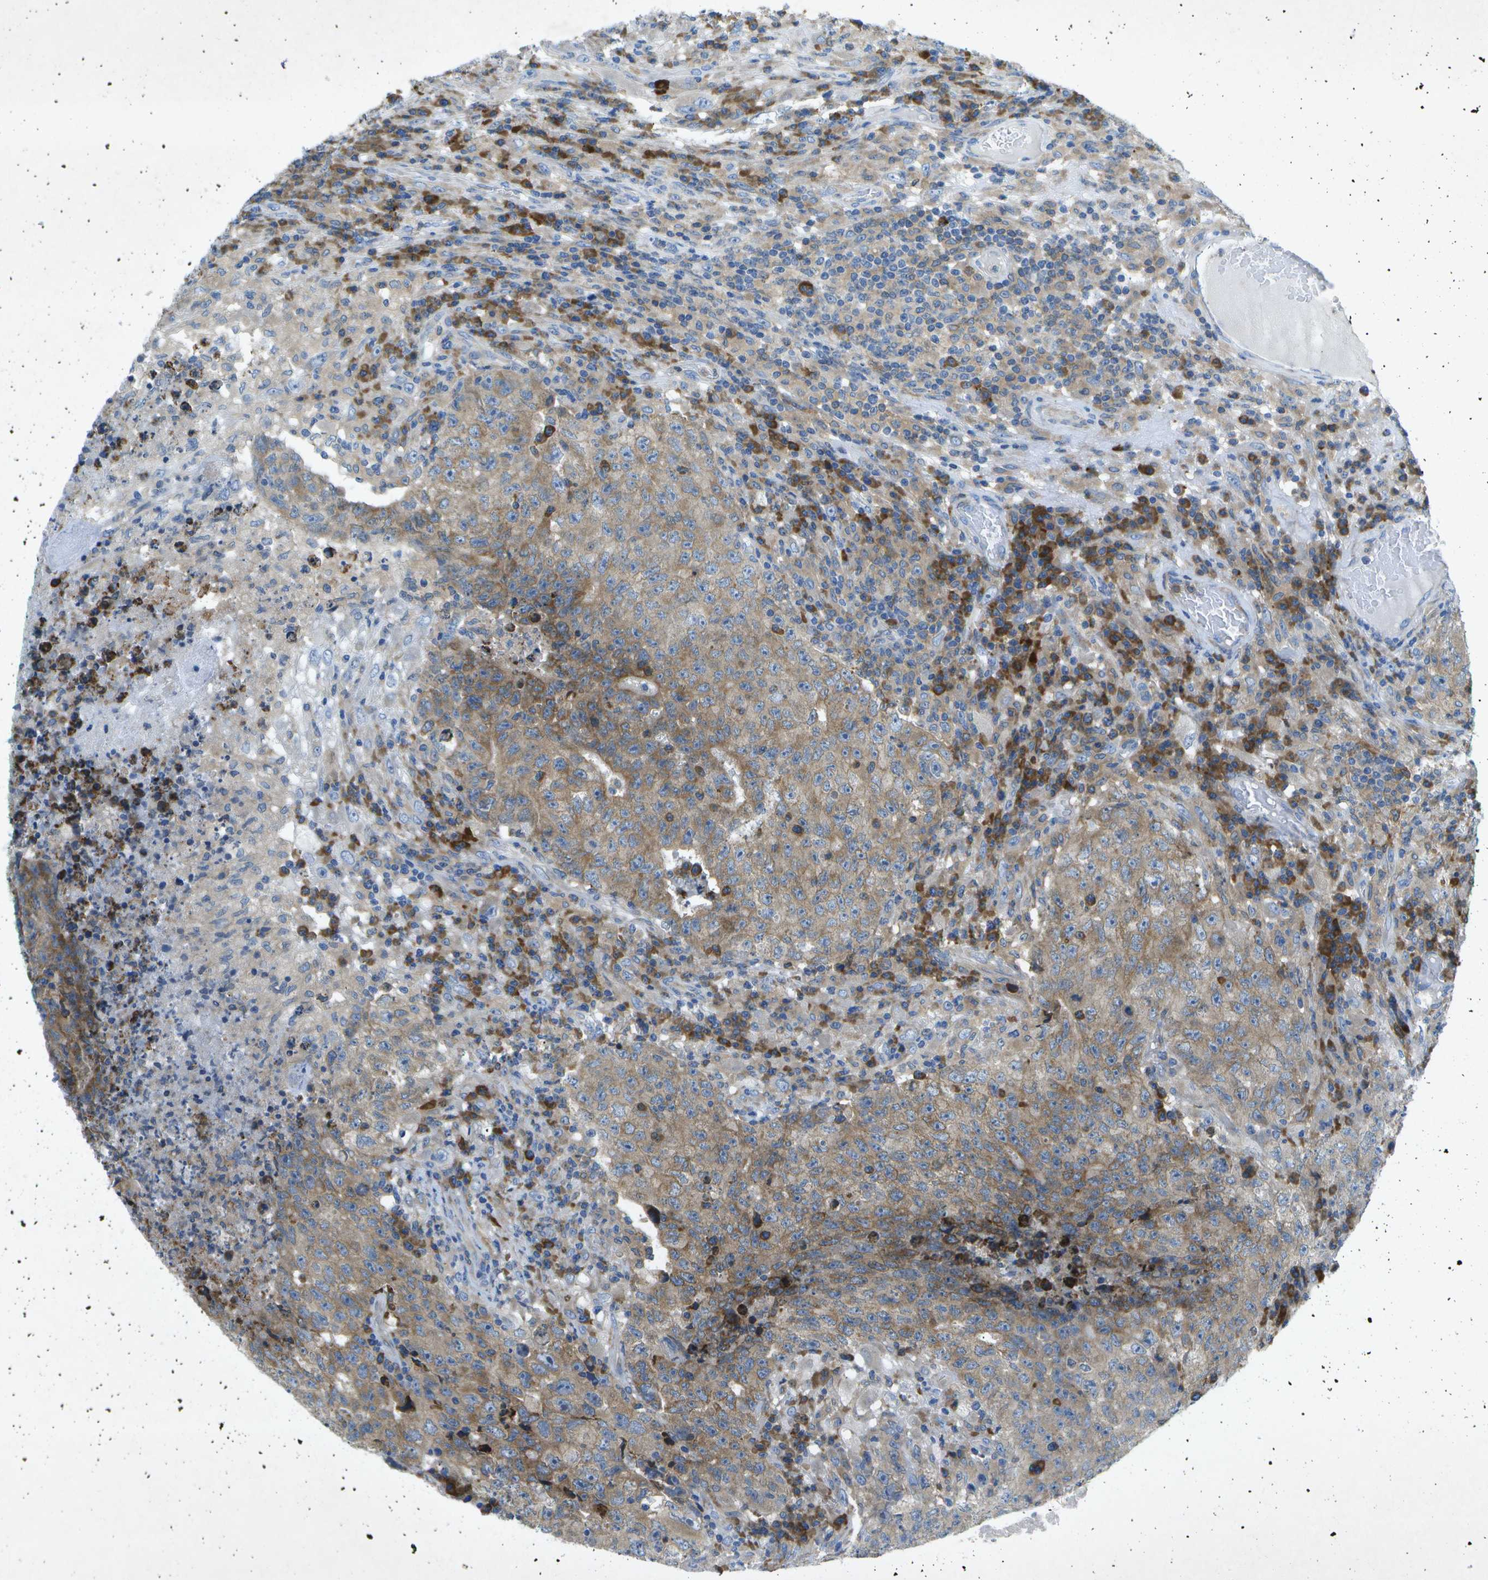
{"staining": {"intensity": "weak", "quantity": ">75%", "location": "cytoplasmic/membranous"}, "tissue": "testis cancer", "cell_type": "Tumor cells", "image_type": "cancer", "snomed": [{"axis": "morphology", "description": "Necrosis, NOS"}, {"axis": "morphology", "description": "Carcinoma, Embryonal, NOS"}, {"axis": "topography", "description": "Testis"}], "caption": "A high-resolution micrograph shows immunohistochemistry staining of testis cancer (embryonal carcinoma), which shows weak cytoplasmic/membranous staining in about >75% of tumor cells.", "gene": "WNK2", "patient": {"sex": "male", "age": 19}}